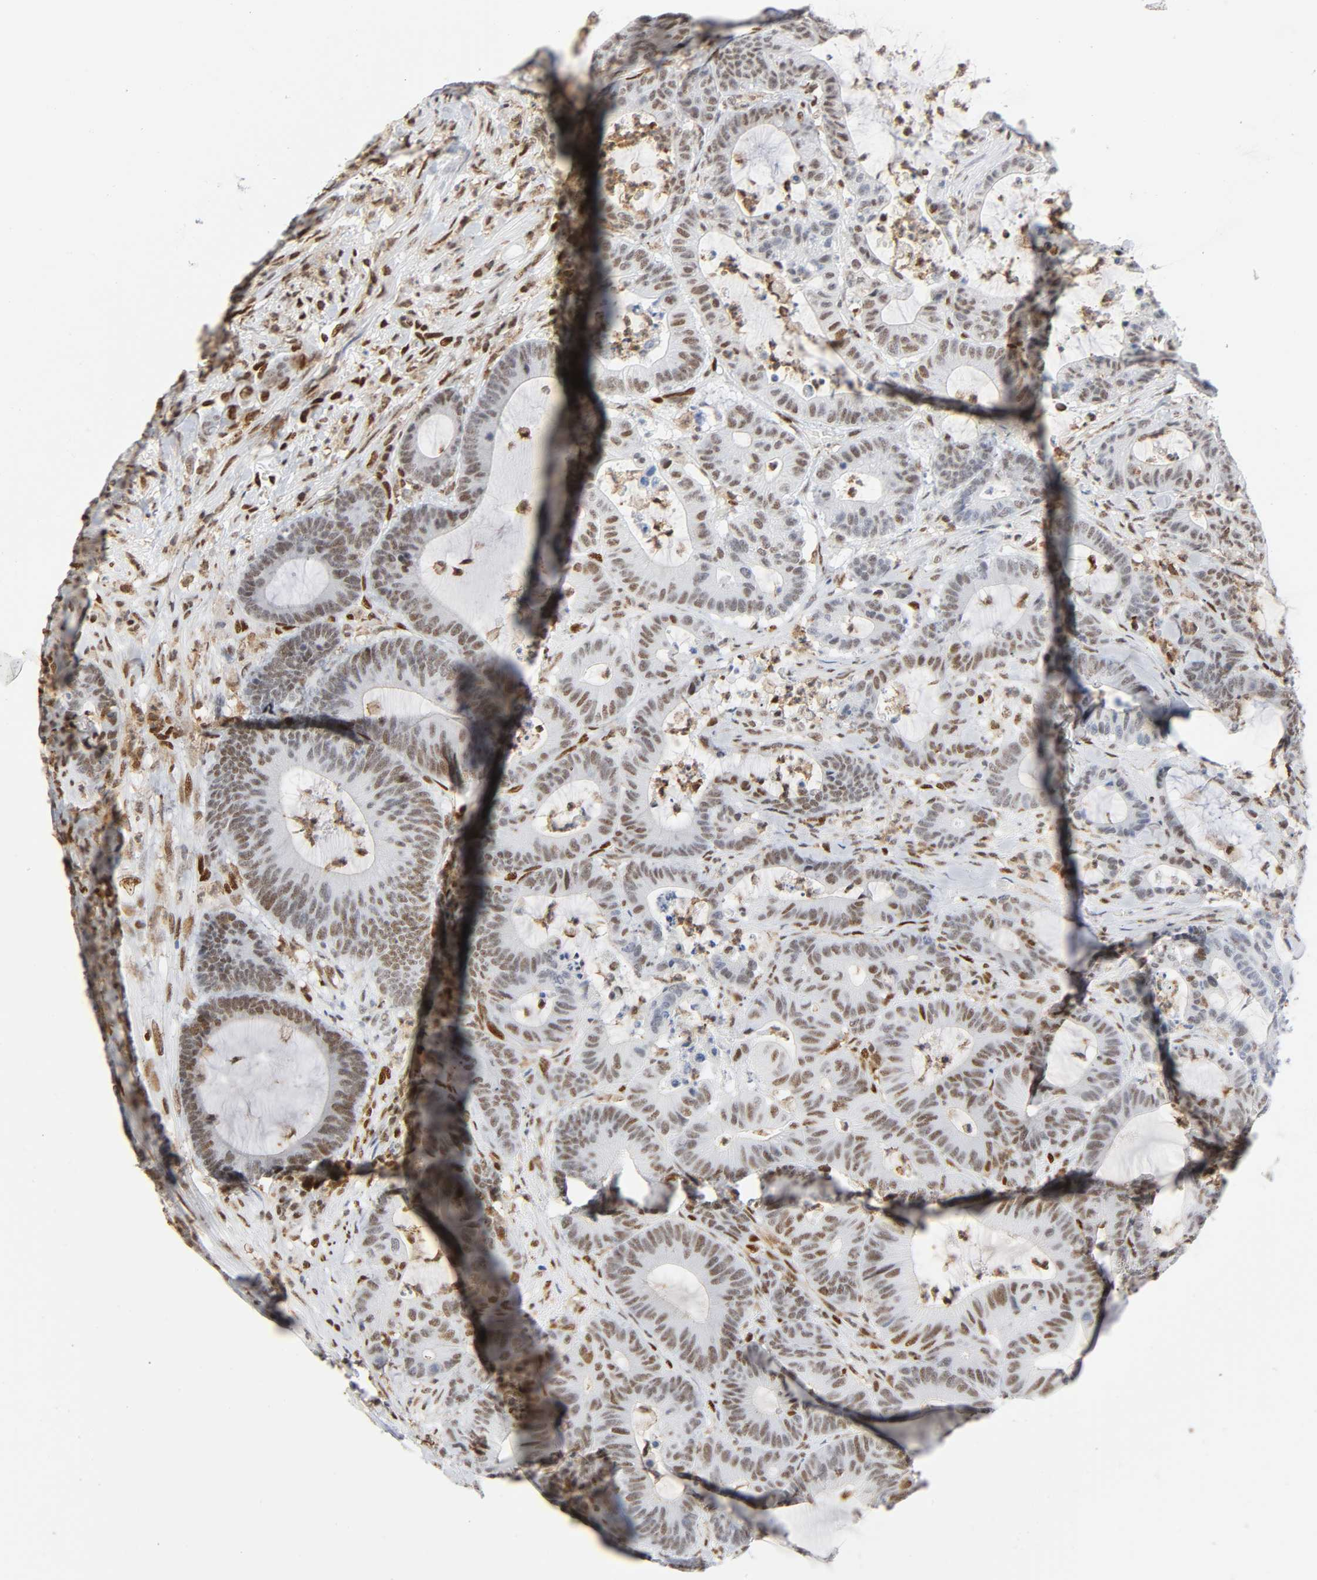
{"staining": {"intensity": "moderate", "quantity": "25%-75%", "location": "nuclear"}, "tissue": "colorectal cancer", "cell_type": "Tumor cells", "image_type": "cancer", "snomed": [{"axis": "morphology", "description": "Adenocarcinoma, NOS"}, {"axis": "topography", "description": "Colon"}], "caption": "Immunohistochemical staining of colorectal cancer exhibits medium levels of moderate nuclear protein expression in about 25%-75% of tumor cells.", "gene": "WAS", "patient": {"sex": "female", "age": 84}}